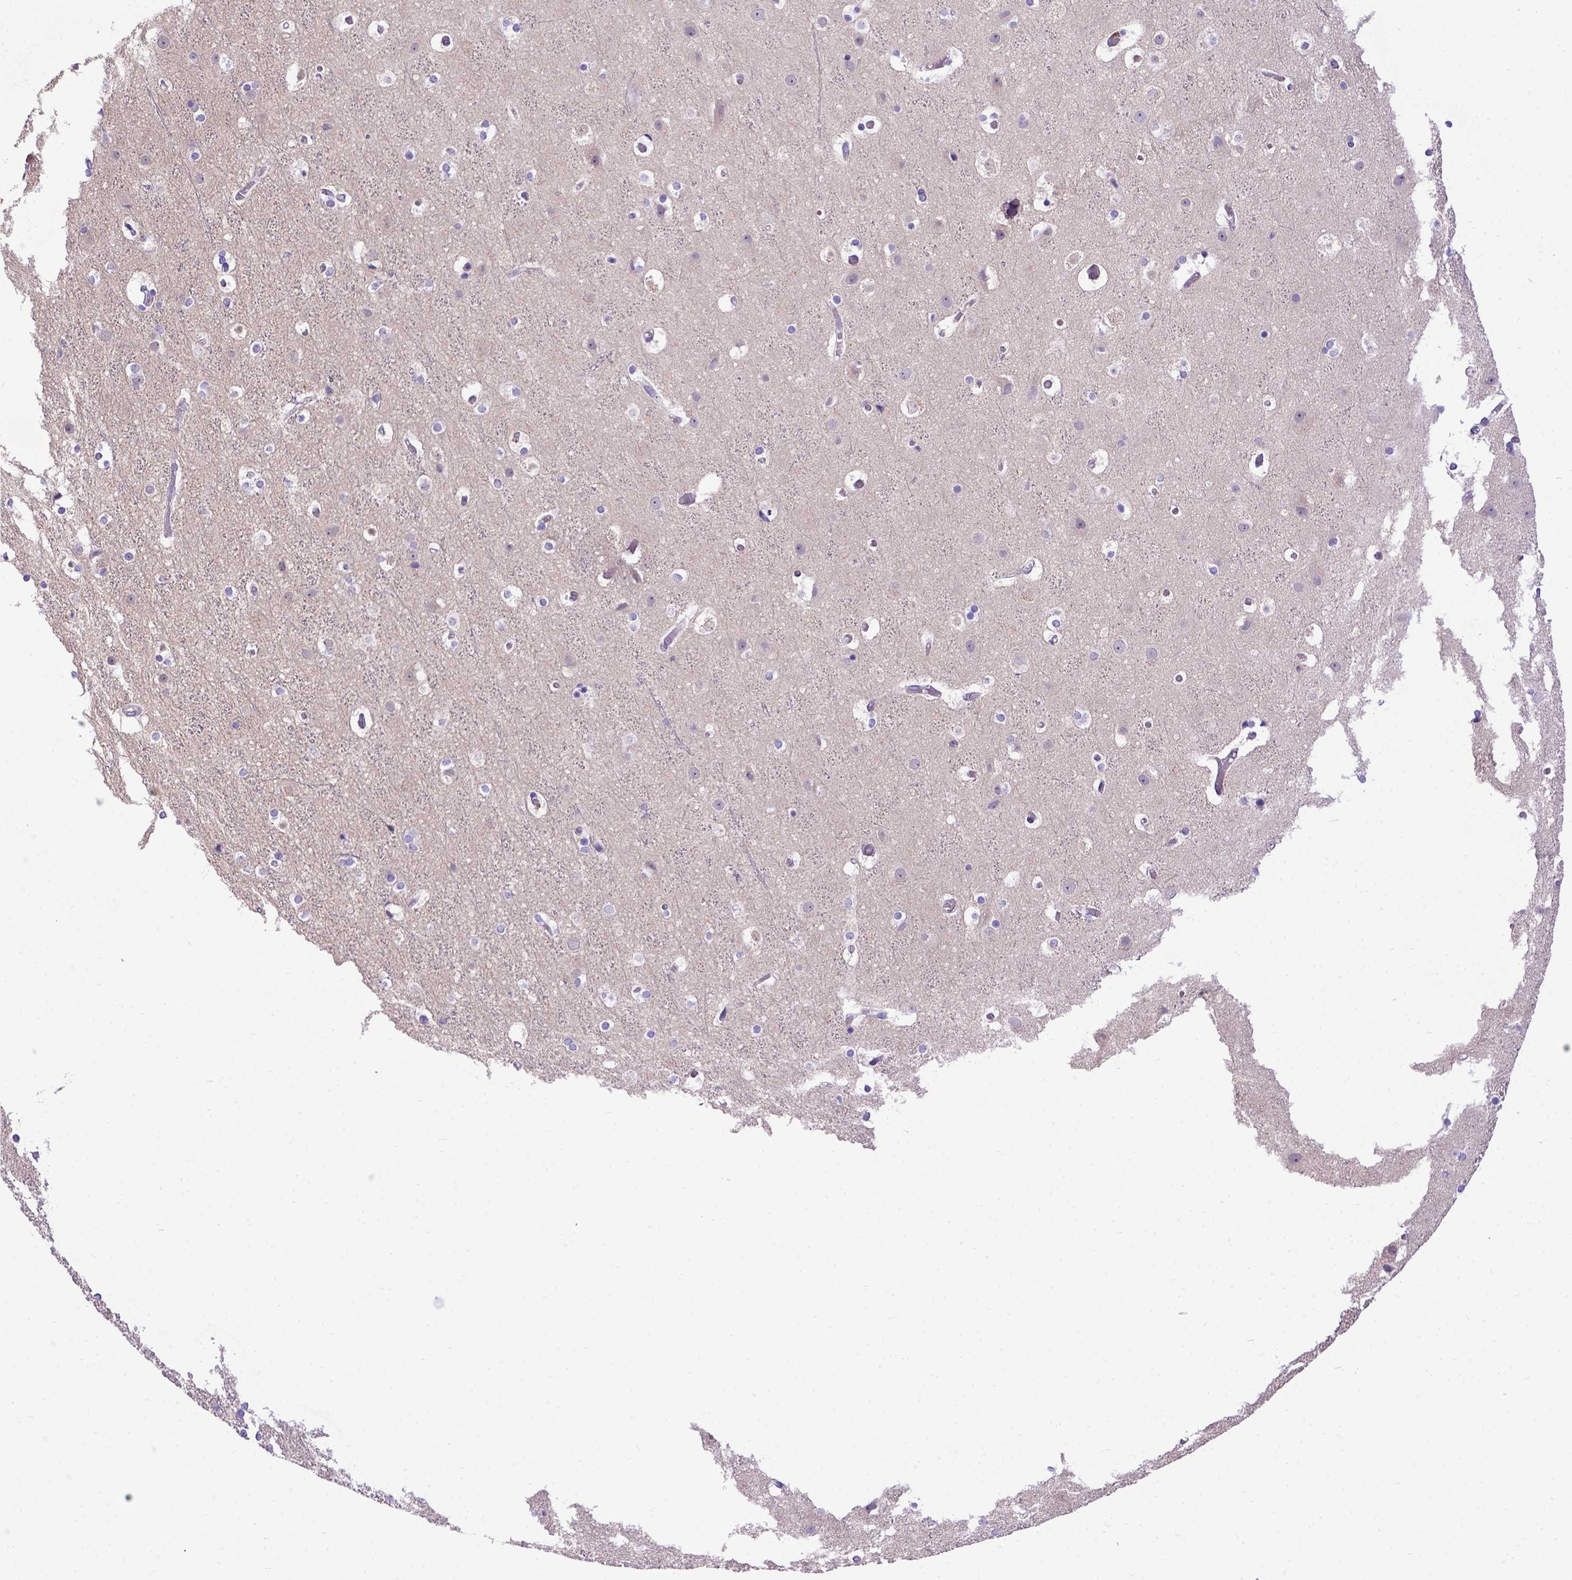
{"staining": {"intensity": "negative", "quantity": "none", "location": "none"}, "tissue": "cerebral cortex", "cell_type": "Endothelial cells", "image_type": "normal", "snomed": [{"axis": "morphology", "description": "Normal tissue, NOS"}, {"axis": "topography", "description": "Cerebral cortex"}], "caption": "An IHC histopathology image of normal cerebral cortex is shown. There is no staining in endothelial cells of cerebral cortex.", "gene": "ADAM12", "patient": {"sex": "female", "age": 52}}